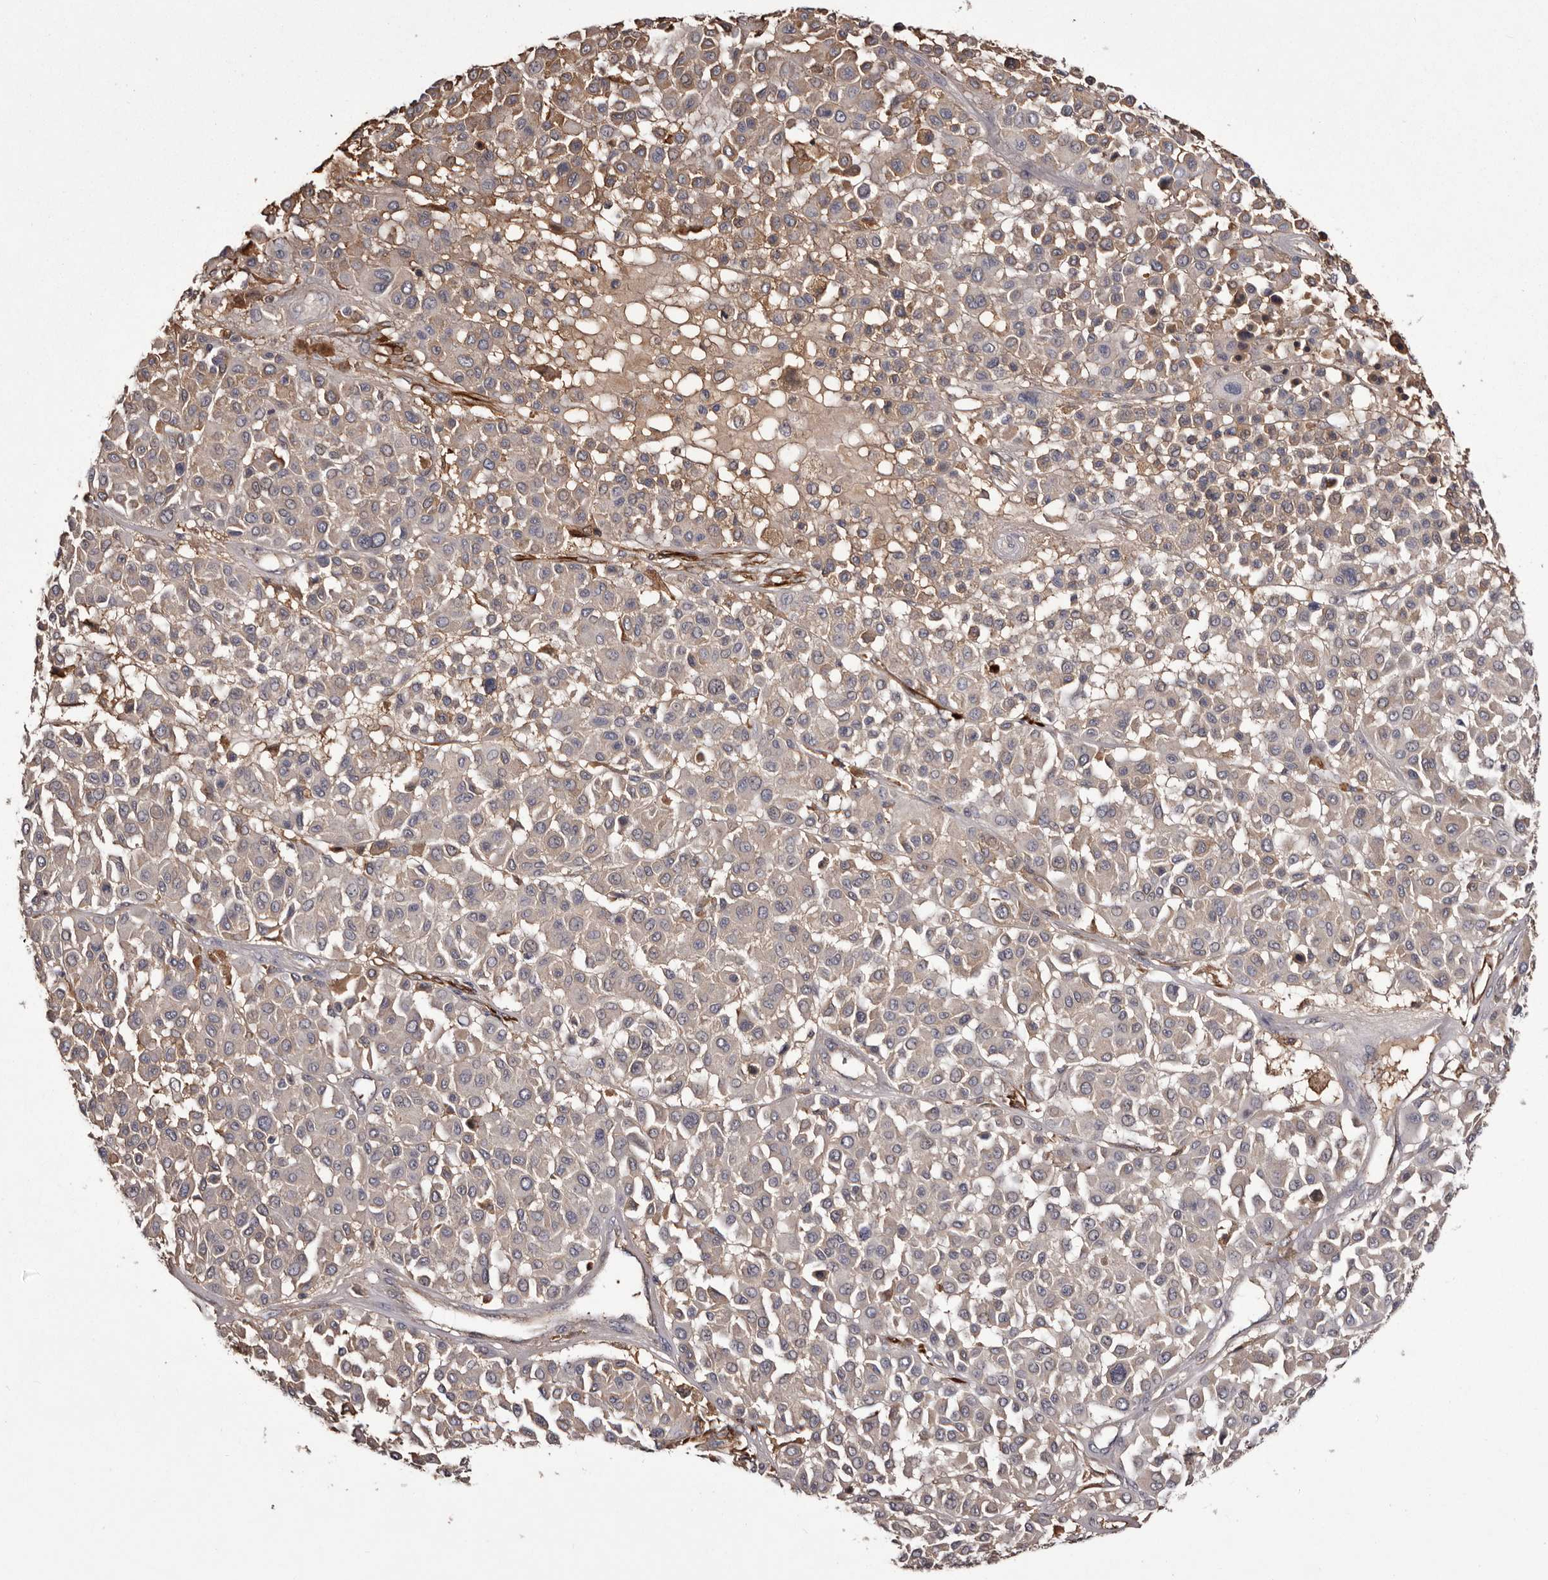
{"staining": {"intensity": "negative", "quantity": "none", "location": "none"}, "tissue": "melanoma", "cell_type": "Tumor cells", "image_type": "cancer", "snomed": [{"axis": "morphology", "description": "Malignant melanoma, Metastatic site"}, {"axis": "topography", "description": "Soft tissue"}], "caption": "The histopathology image reveals no significant expression in tumor cells of melanoma.", "gene": "CYP1B1", "patient": {"sex": "male", "age": 41}}